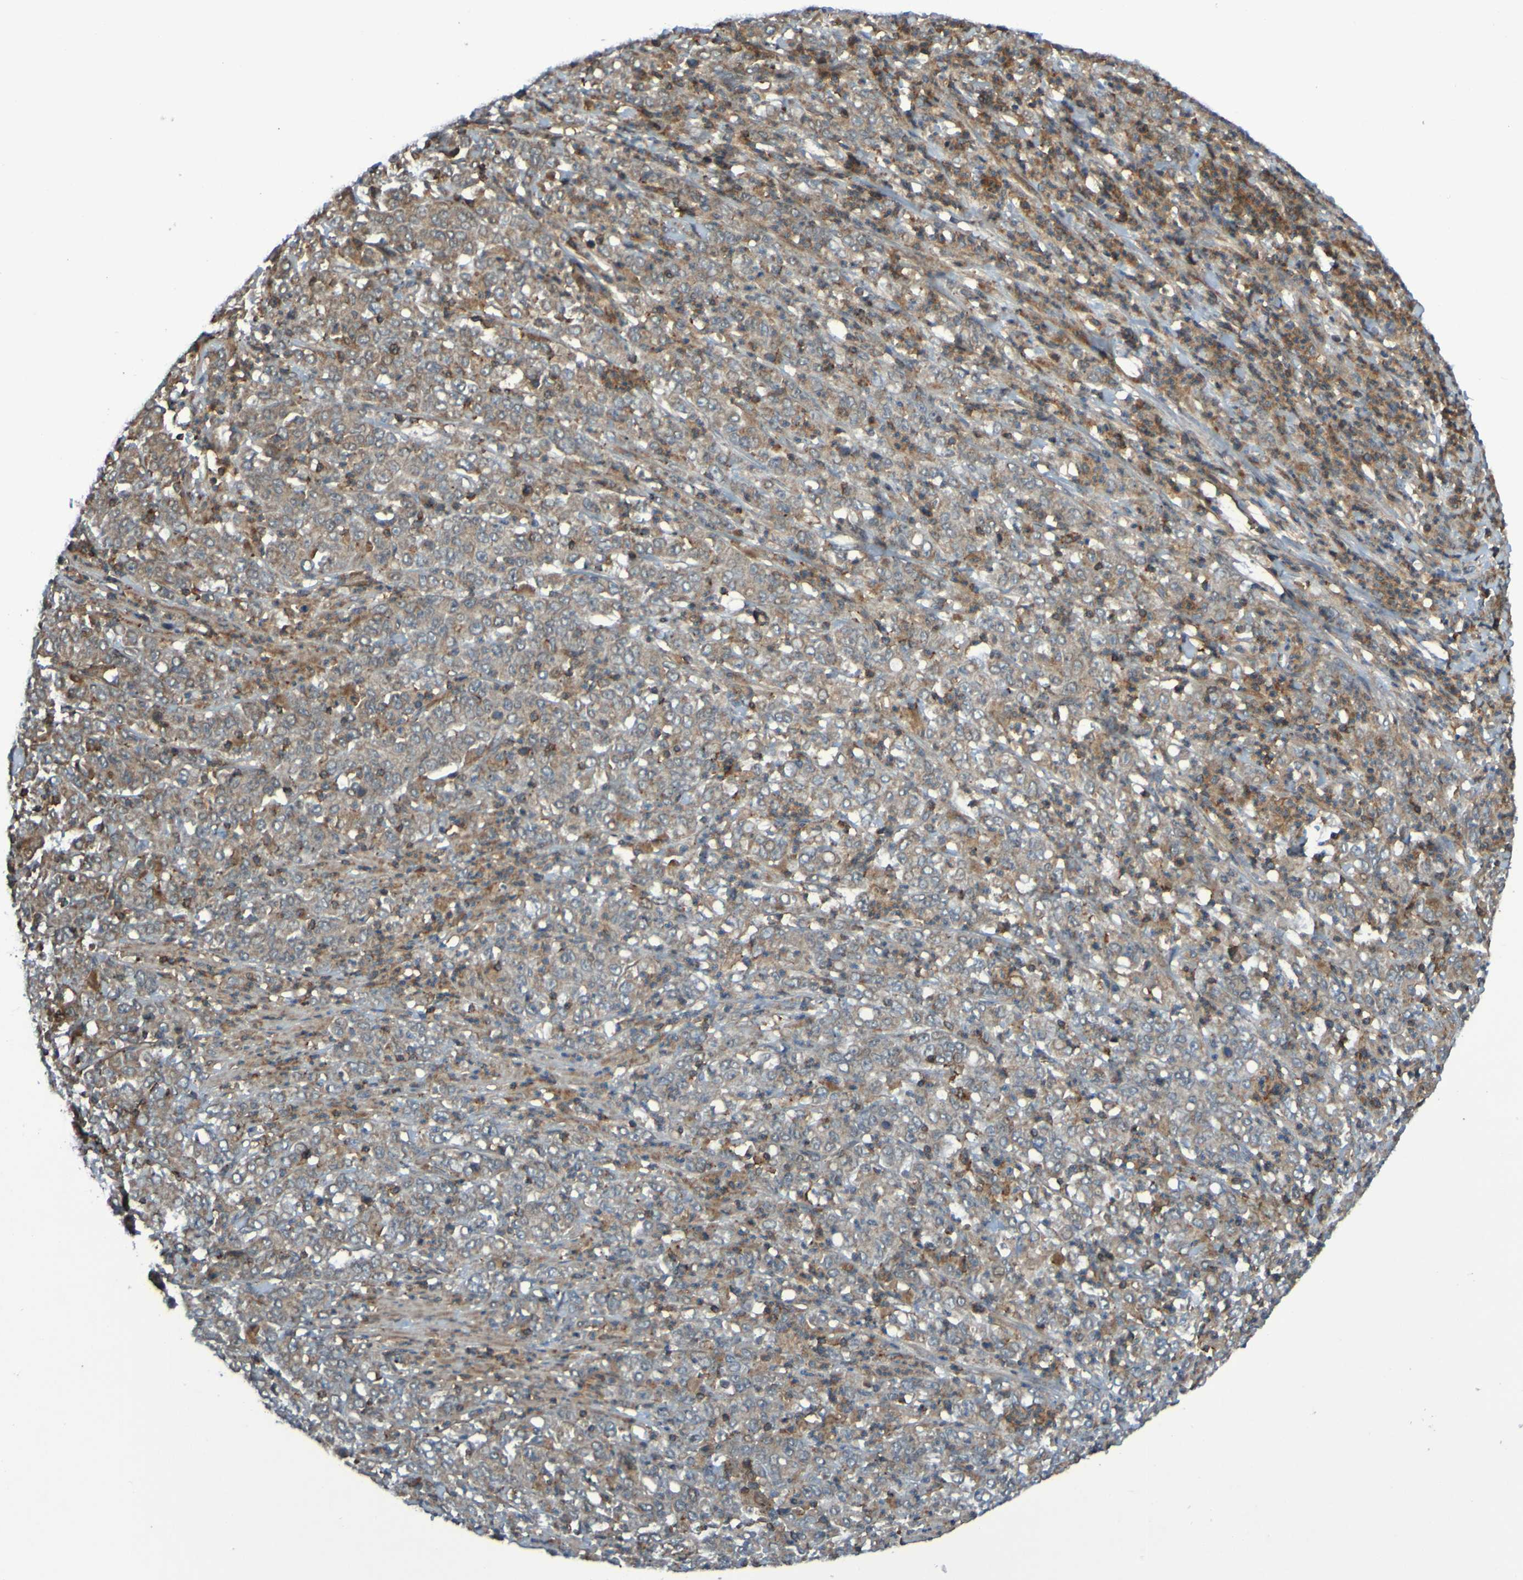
{"staining": {"intensity": "weak", "quantity": ">75%", "location": "cytoplasmic/membranous"}, "tissue": "stomach cancer", "cell_type": "Tumor cells", "image_type": "cancer", "snomed": [{"axis": "morphology", "description": "Adenocarcinoma, NOS"}, {"axis": "topography", "description": "Stomach, lower"}], "caption": "Stomach cancer (adenocarcinoma) stained for a protein reveals weak cytoplasmic/membranous positivity in tumor cells.", "gene": "PDGFB", "patient": {"sex": "female", "age": 71}}